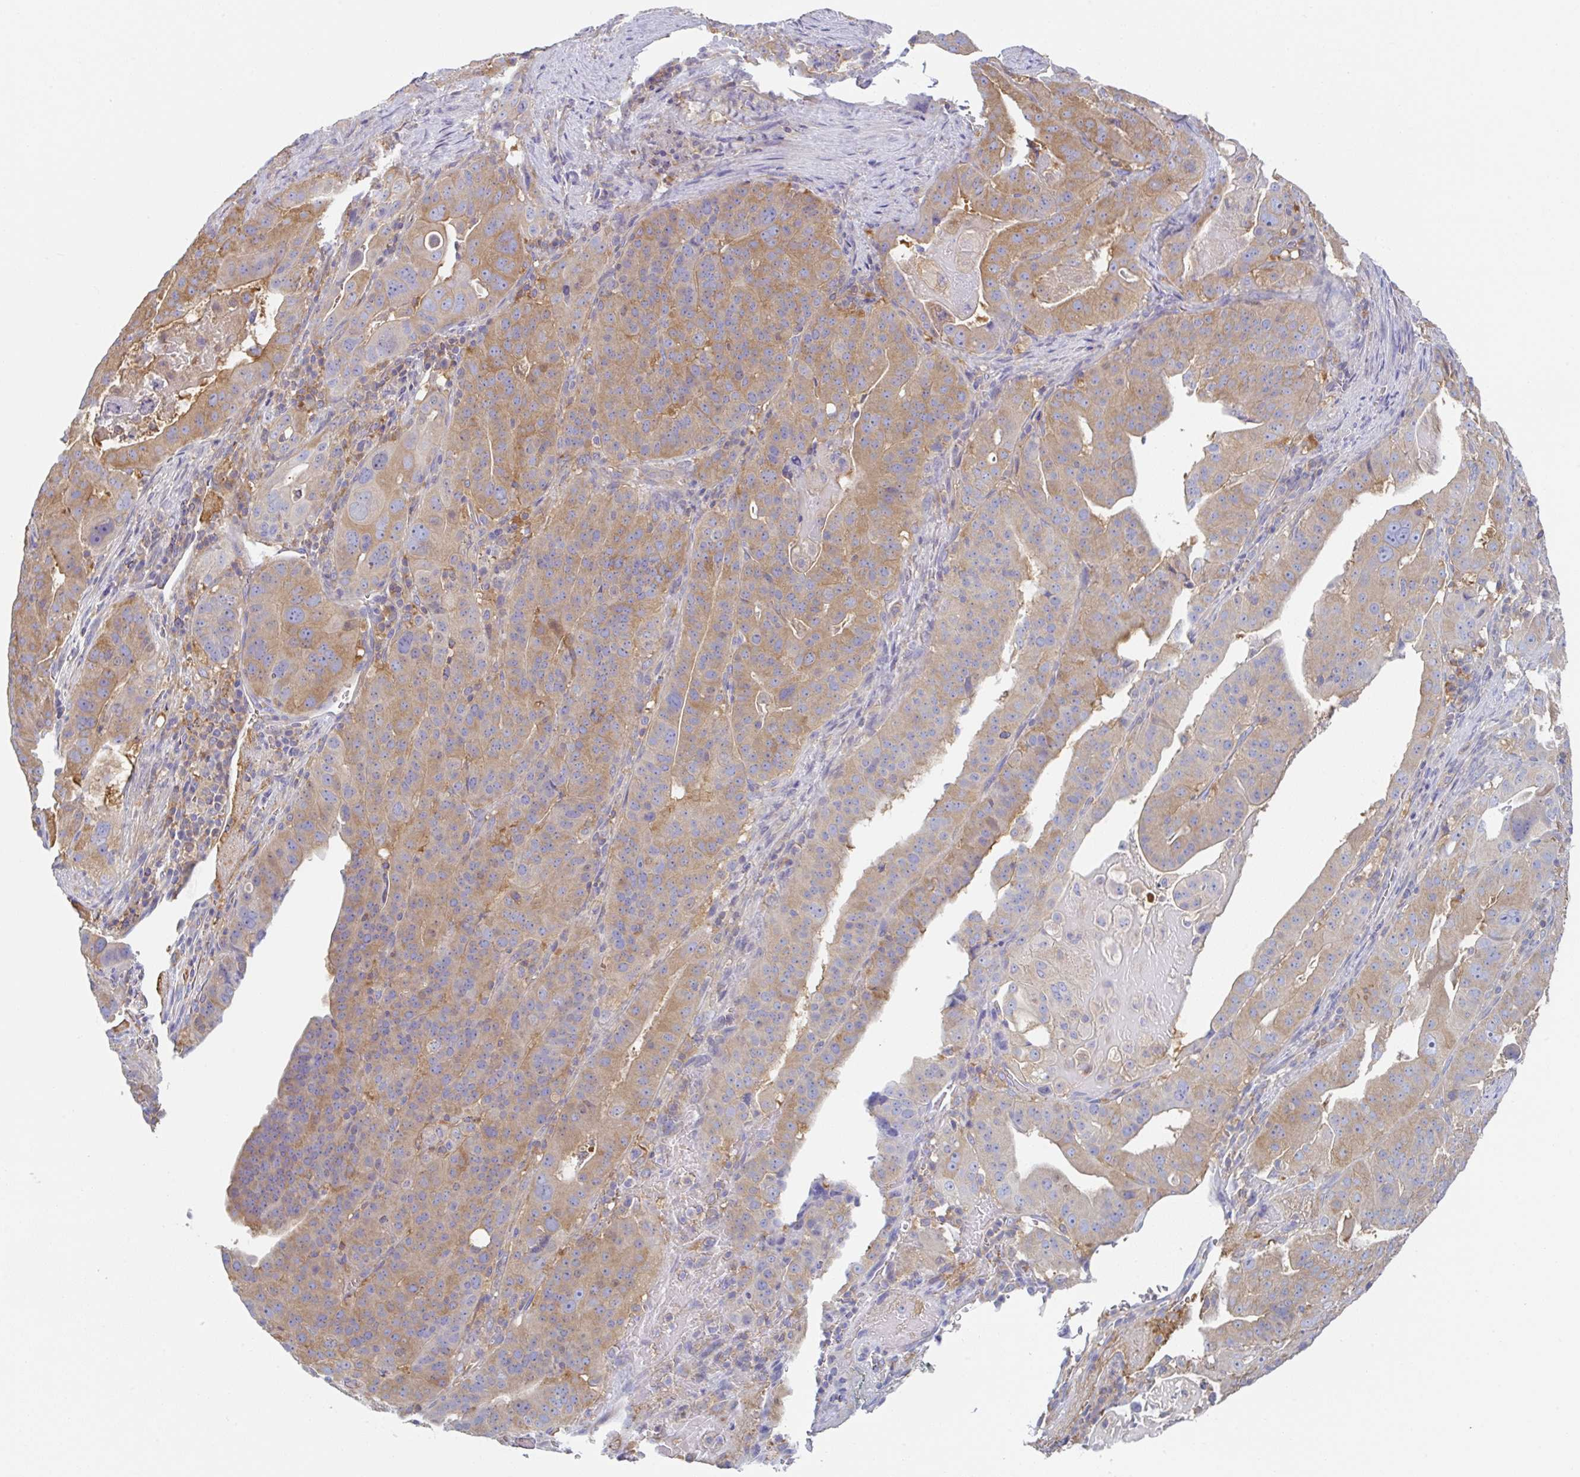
{"staining": {"intensity": "moderate", "quantity": "25%-75%", "location": "cytoplasmic/membranous"}, "tissue": "stomach cancer", "cell_type": "Tumor cells", "image_type": "cancer", "snomed": [{"axis": "morphology", "description": "Adenocarcinoma, NOS"}, {"axis": "topography", "description": "Stomach"}], "caption": "Protein analysis of stomach cancer tissue demonstrates moderate cytoplasmic/membranous expression in approximately 25%-75% of tumor cells. (DAB (3,3'-diaminobenzidine) IHC with brightfield microscopy, high magnification).", "gene": "AMPD2", "patient": {"sex": "male", "age": 48}}